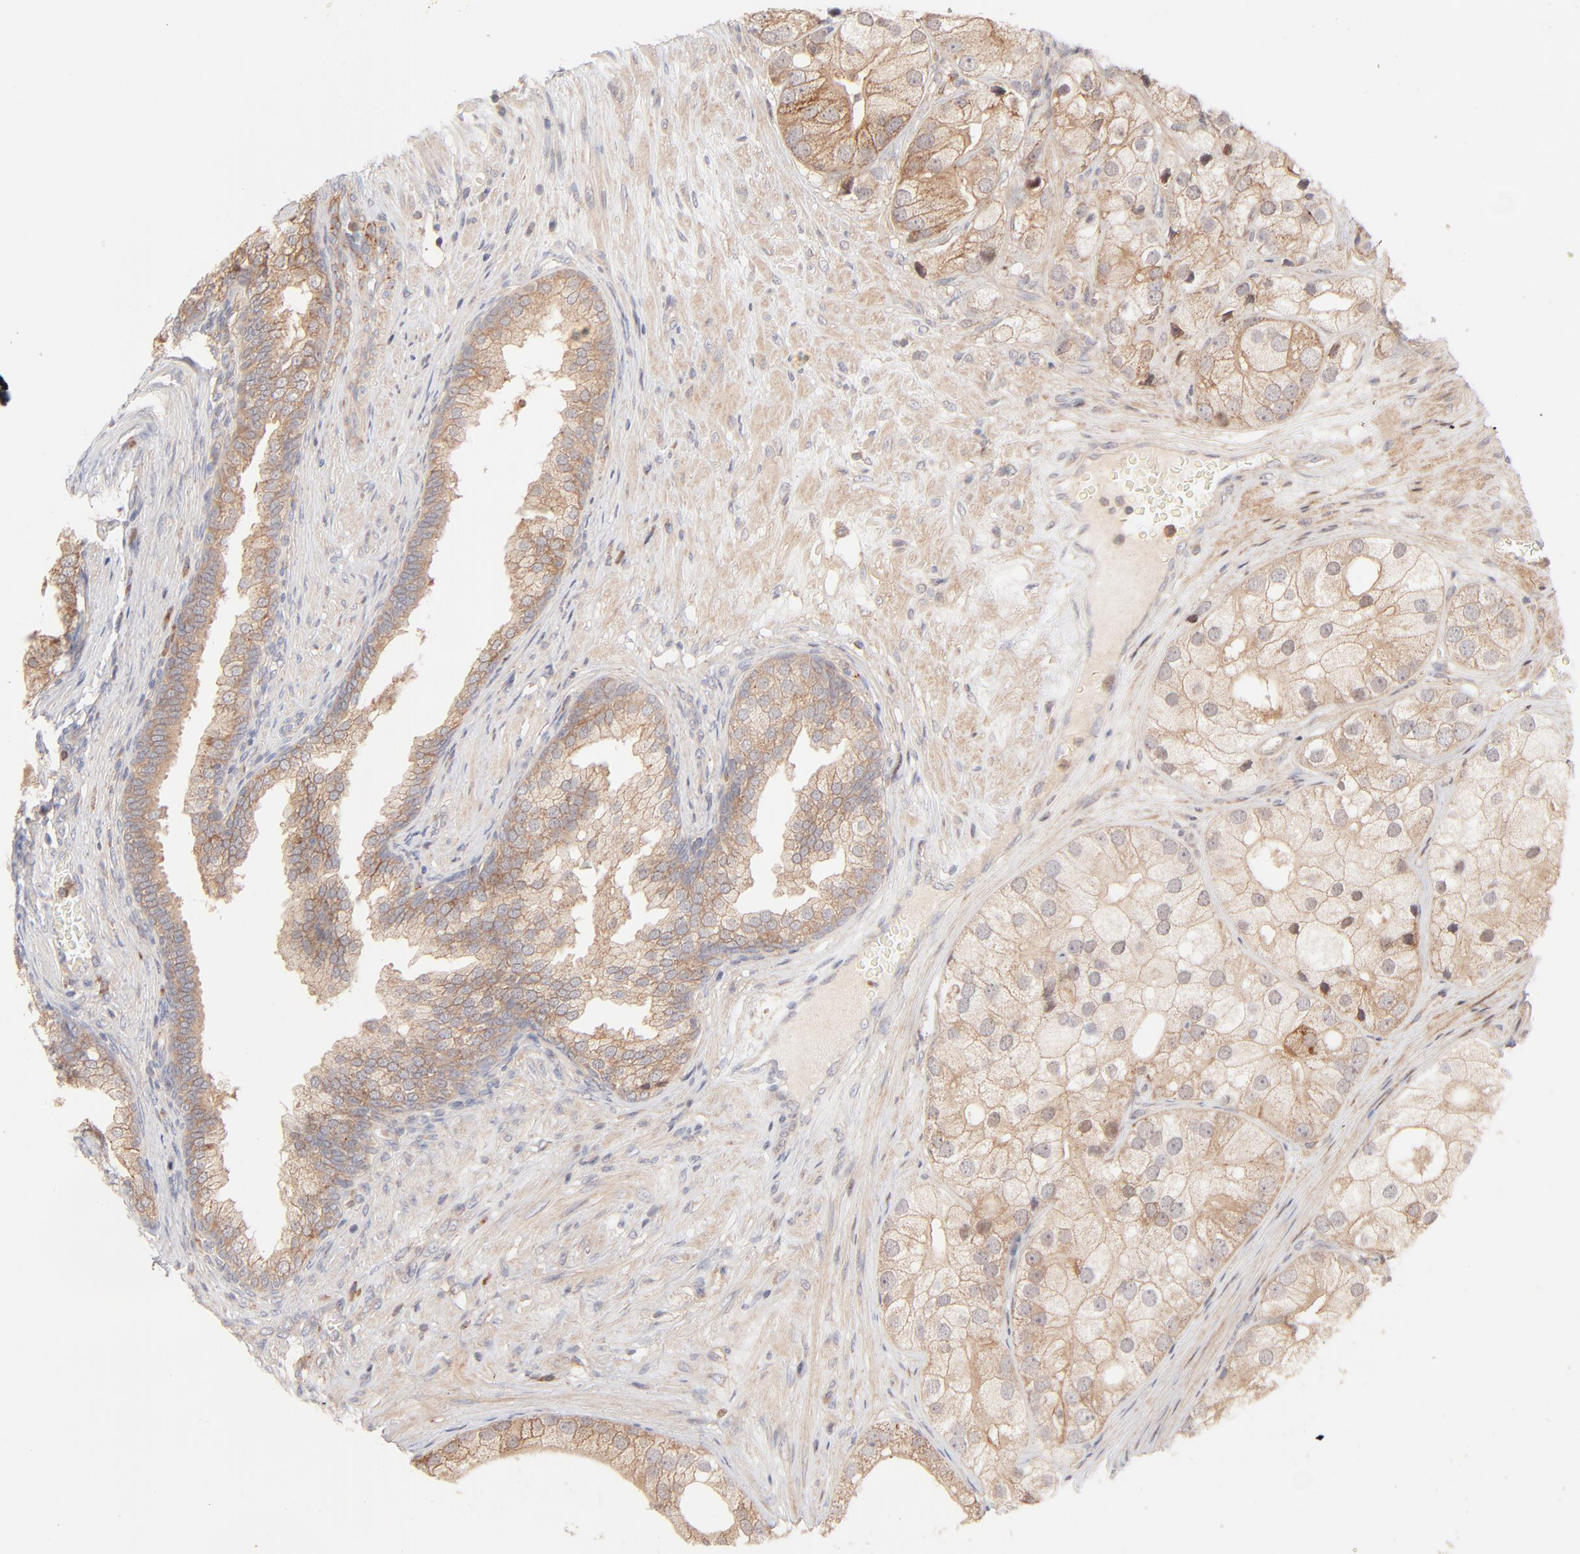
{"staining": {"intensity": "moderate", "quantity": ">75%", "location": "cytoplasmic/membranous"}, "tissue": "prostate cancer", "cell_type": "Tumor cells", "image_type": "cancer", "snomed": [{"axis": "morphology", "description": "Adenocarcinoma, Low grade"}, {"axis": "topography", "description": "Prostate"}], "caption": "The immunohistochemical stain highlights moderate cytoplasmic/membranous expression in tumor cells of prostate cancer (adenocarcinoma (low-grade)) tissue.", "gene": "CSPG4", "patient": {"sex": "male", "age": 69}}